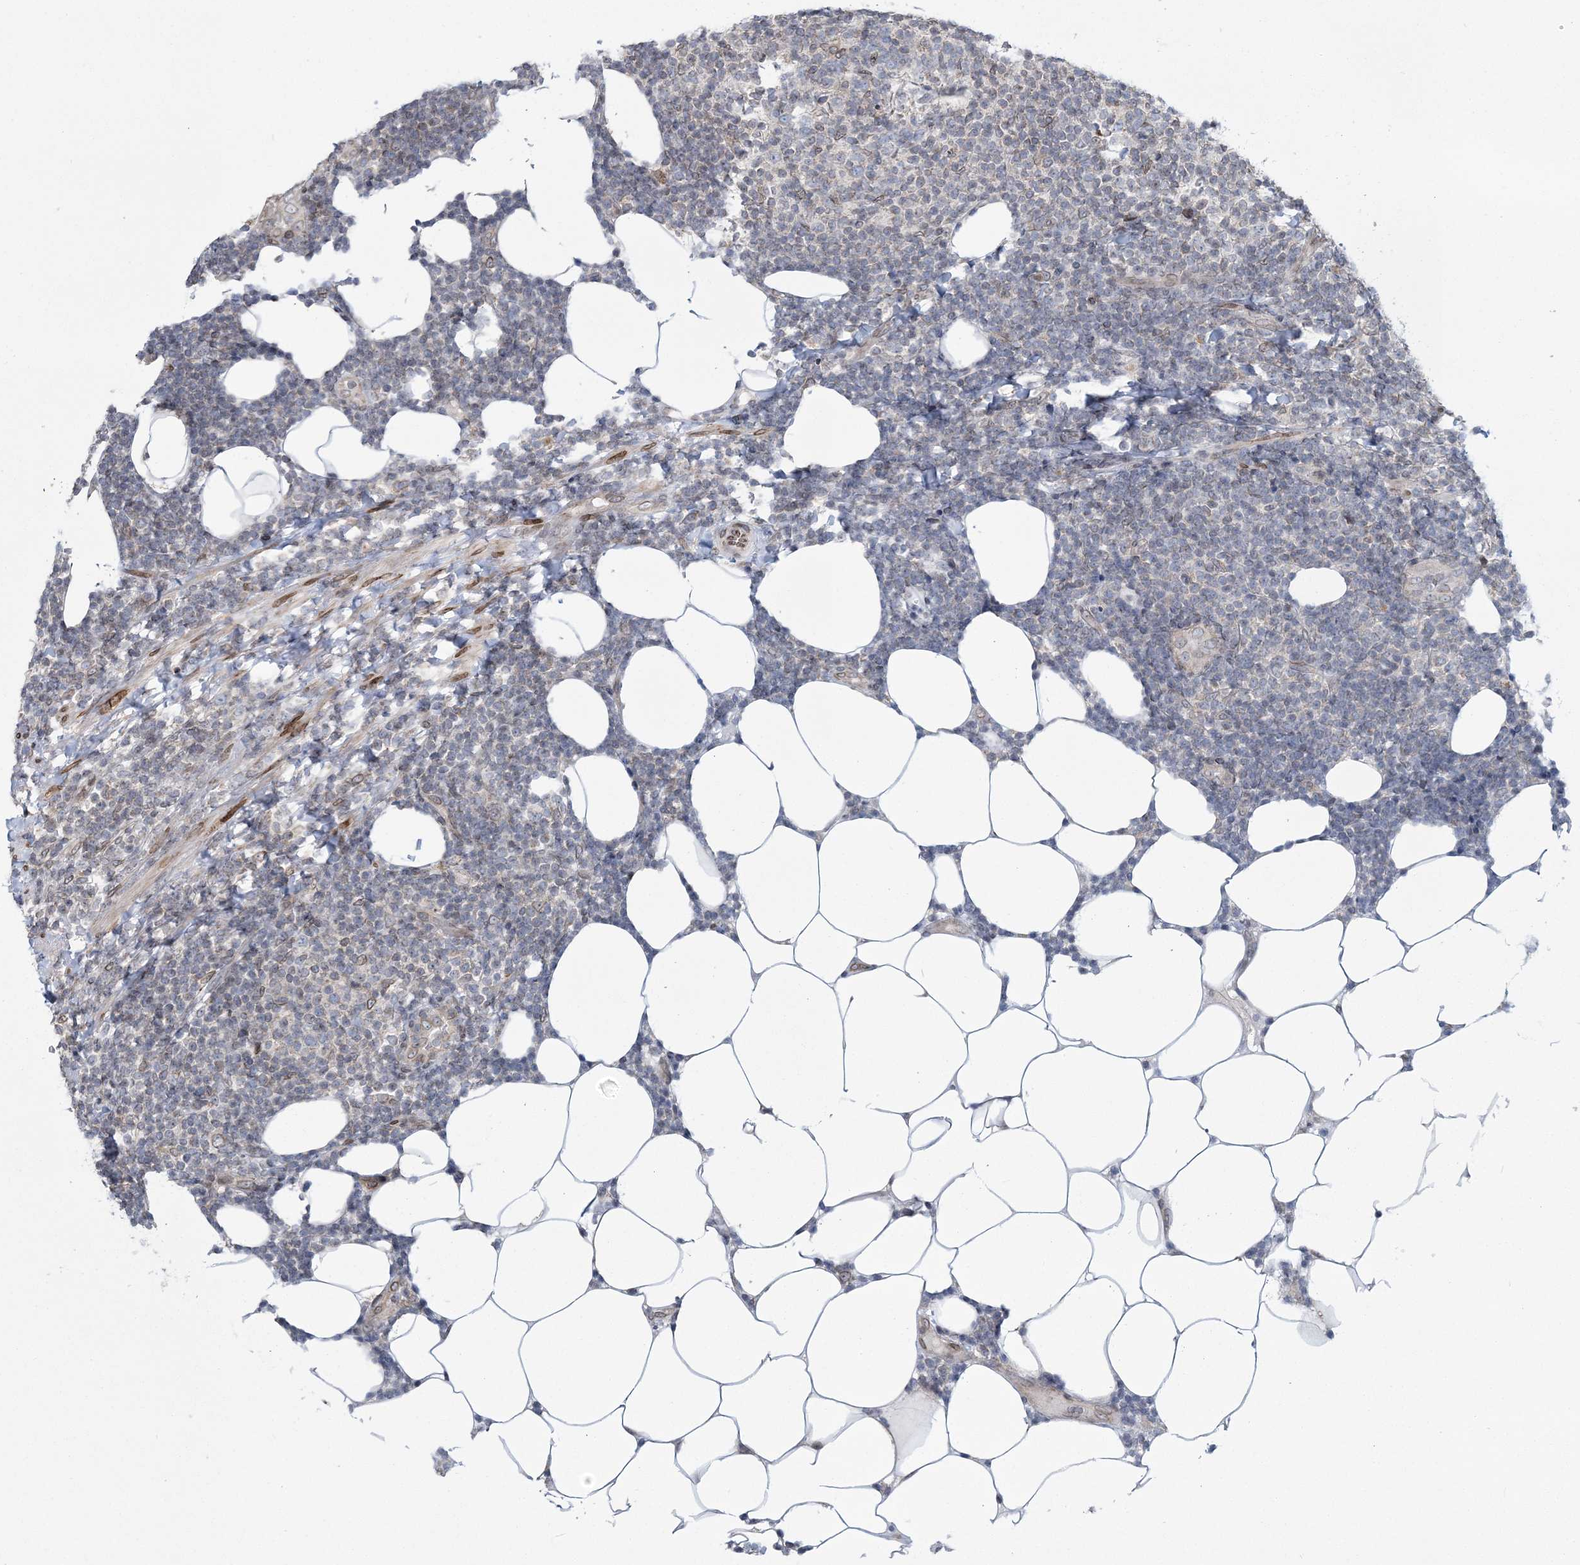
{"staining": {"intensity": "moderate", "quantity": "<25%", "location": "cytoplasmic/membranous,nuclear"}, "tissue": "lymphoma", "cell_type": "Tumor cells", "image_type": "cancer", "snomed": [{"axis": "morphology", "description": "Malignant lymphoma, non-Hodgkin's type, Low grade"}, {"axis": "topography", "description": "Lymph node"}], "caption": "Immunohistochemical staining of human low-grade malignant lymphoma, non-Hodgkin's type exhibits low levels of moderate cytoplasmic/membranous and nuclear expression in approximately <25% of tumor cells. Nuclei are stained in blue.", "gene": "DNAJC27", "patient": {"sex": "male", "age": 66}}